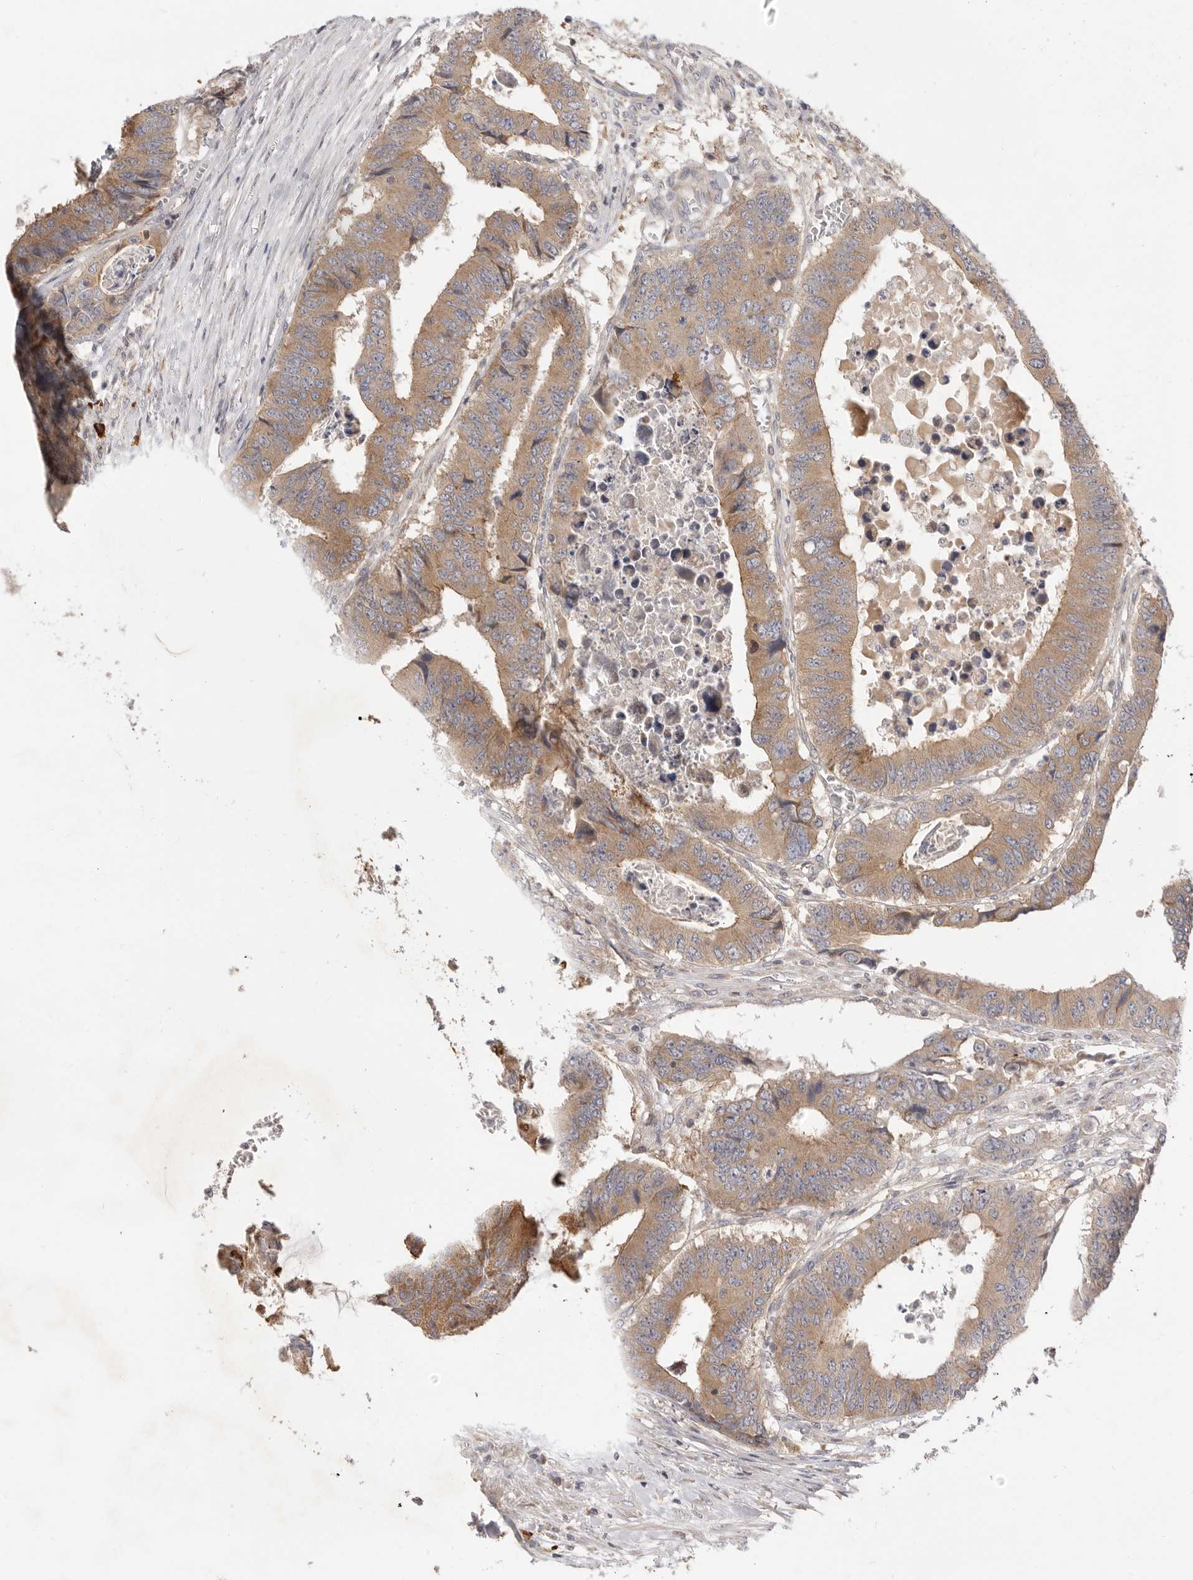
{"staining": {"intensity": "moderate", "quantity": ">75%", "location": "cytoplasmic/membranous"}, "tissue": "colorectal cancer", "cell_type": "Tumor cells", "image_type": "cancer", "snomed": [{"axis": "morphology", "description": "Adenocarcinoma, NOS"}, {"axis": "topography", "description": "Rectum"}], "caption": "Immunohistochemistry (IHC) micrograph of neoplastic tissue: colorectal cancer stained using immunohistochemistry displays medium levels of moderate protein expression localized specifically in the cytoplasmic/membranous of tumor cells, appearing as a cytoplasmic/membranous brown color.", "gene": "USH1C", "patient": {"sex": "male", "age": 84}}